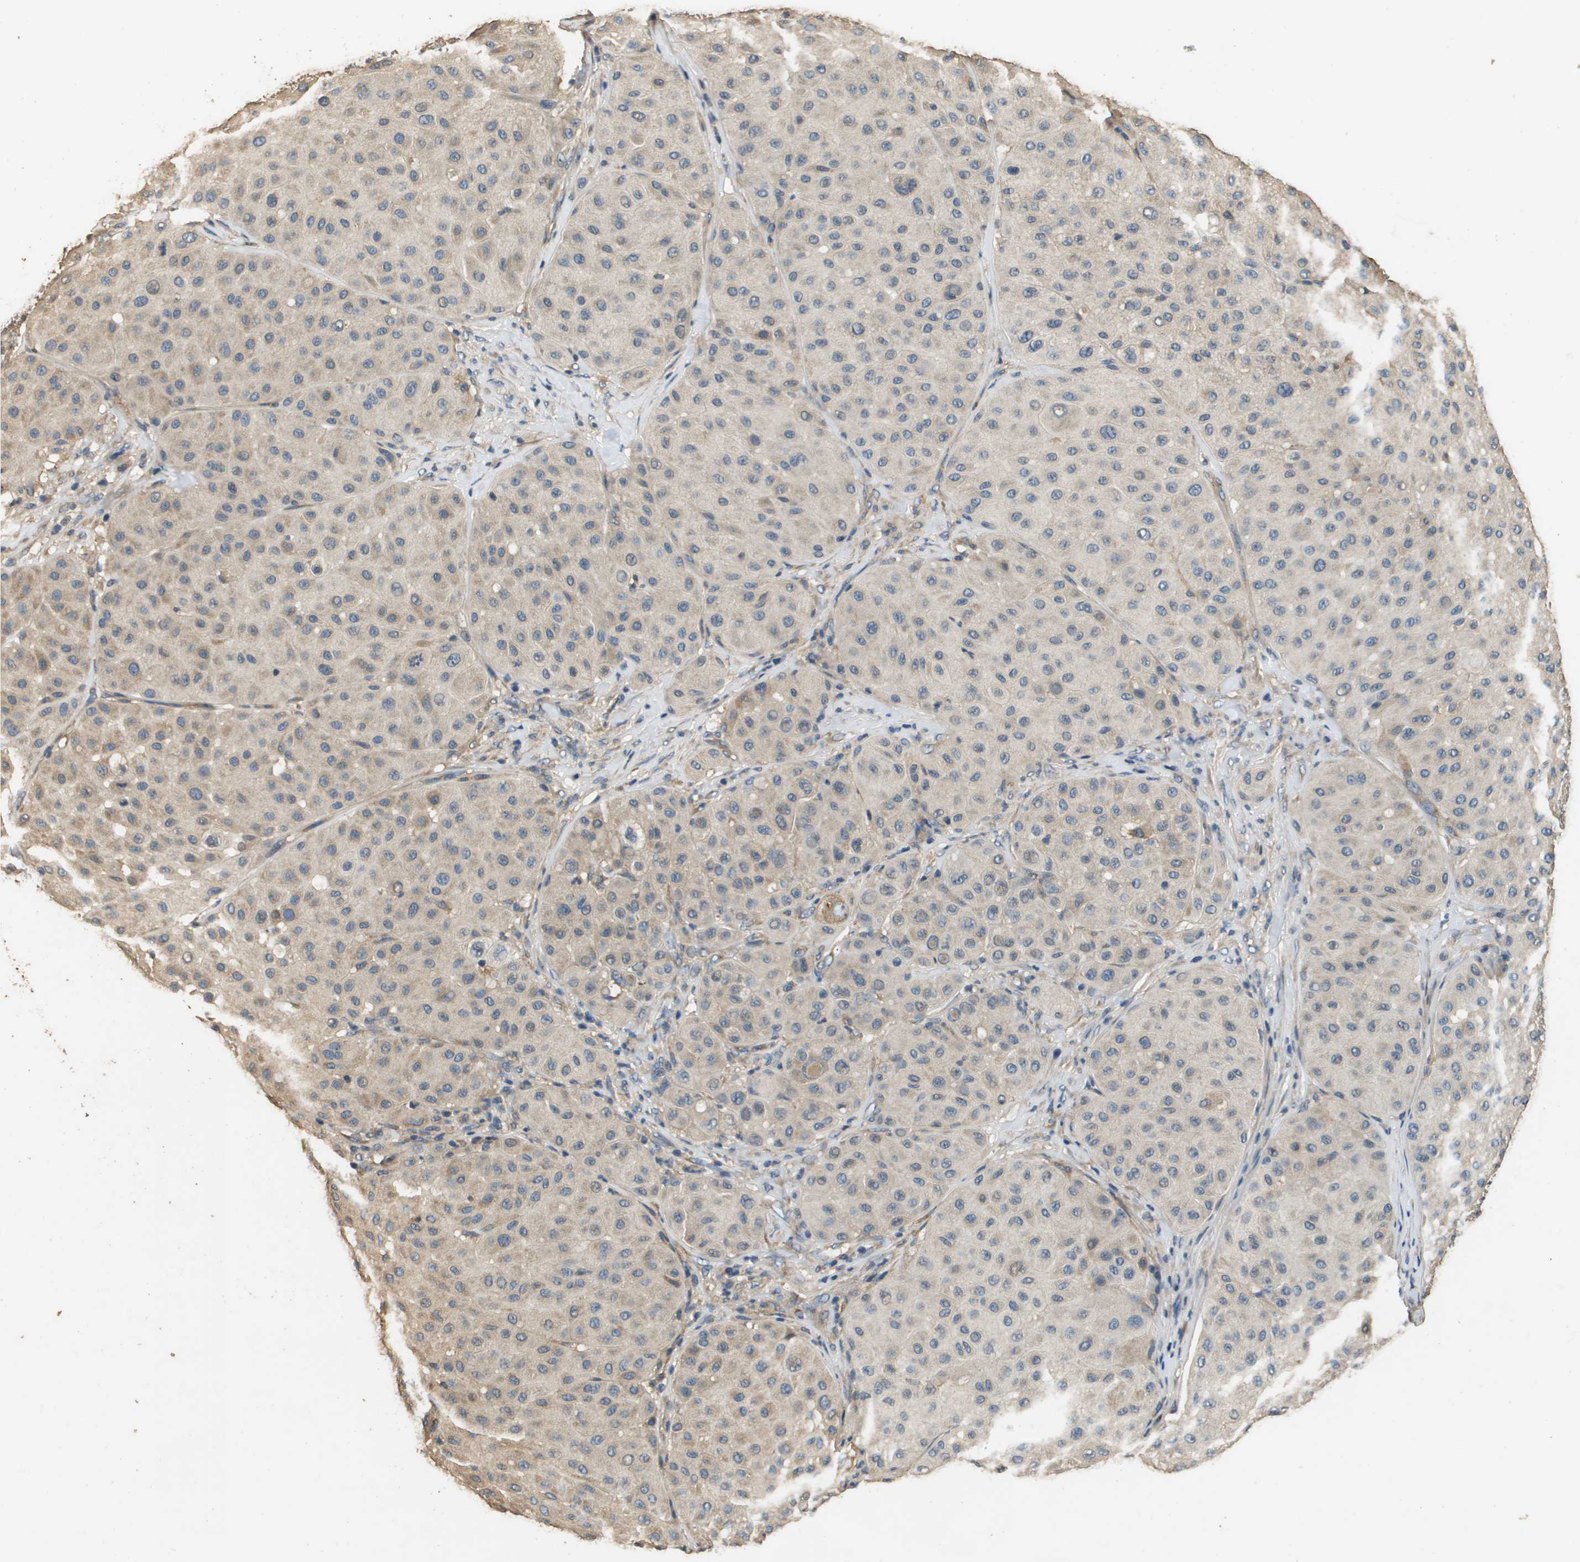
{"staining": {"intensity": "weak", "quantity": ">75%", "location": "cytoplasmic/membranous"}, "tissue": "melanoma", "cell_type": "Tumor cells", "image_type": "cancer", "snomed": [{"axis": "morphology", "description": "Normal tissue, NOS"}, {"axis": "morphology", "description": "Malignant melanoma, Metastatic site"}, {"axis": "topography", "description": "Skin"}], "caption": "Protein staining displays weak cytoplasmic/membranous positivity in about >75% of tumor cells in melanoma. (IHC, brightfield microscopy, high magnification).", "gene": "RAB6B", "patient": {"sex": "male", "age": 41}}